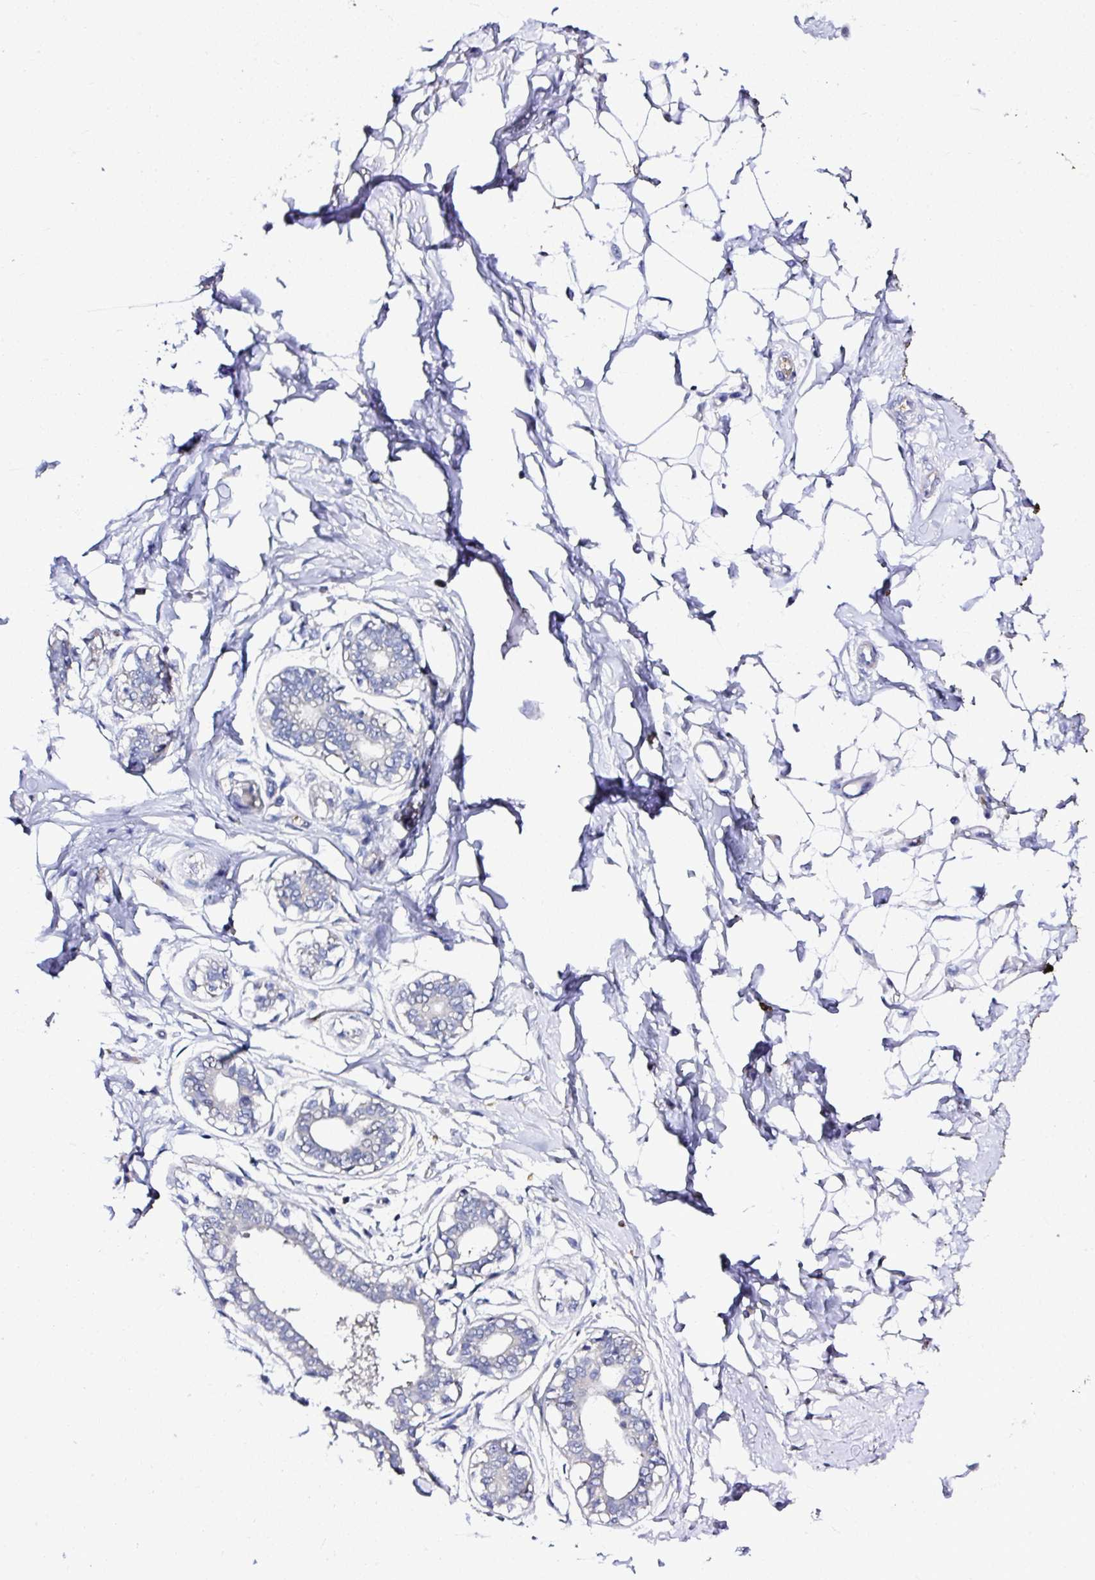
{"staining": {"intensity": "negative", "quantity": "none", "location": "none"}, "tissue": "breast", "cell_type": "Adipocytes", "image_type": "normal", "snomed": [{"axis": "morphology", "description": "Normal tissue, NOS"}, {"axis": "topography", "description": "Breast"}], "caption": "Immunohistochemistry micrograph of normal breast: breast stained with DAB (3,3'-diaminobenzidine) displays no significant protein staining in adipocytes.", "gene": "DEPDC5", "patient": {"sex": "female", "age": 45}}